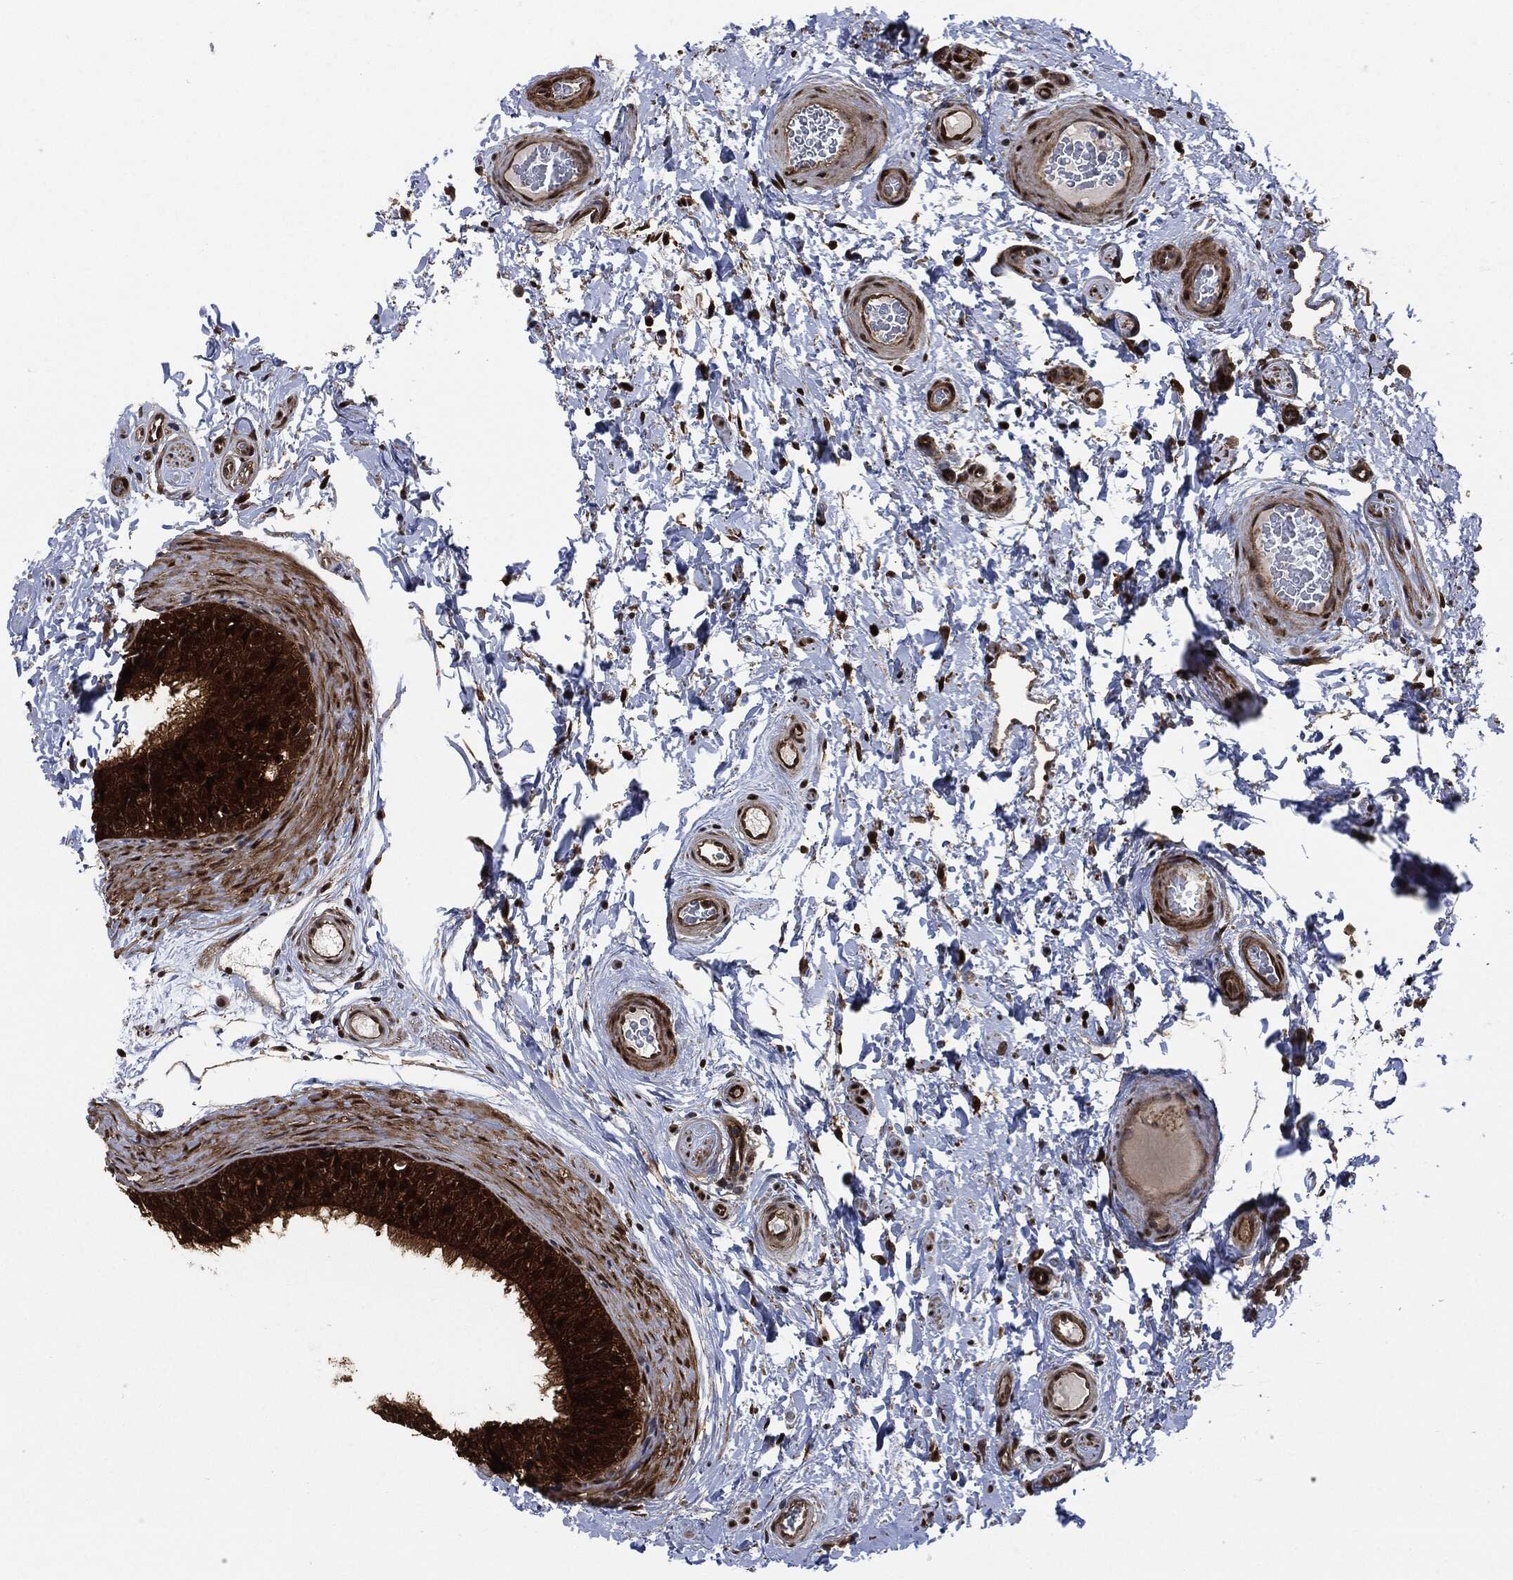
{"staining": {"intensity": "strong", "quantity": ">75%", "location": "cytoplasmic/membranous,nuclear"}, "tissue": "epididymis", "cell_type": "Glandular cells", "image_type": "normal", "snomed": [{"axis": "morphology", "description": "Normal tissue, NOS"}, {"axis": "topography", "description": "Epididymis"}], "caption": "Normal epididymis shows strong cytoplasmic/membranous,nuclear staining in approximately >75% of glandular cells.", "gene": "DCTN1", "patient": {"sex": "male", "age": 34}}